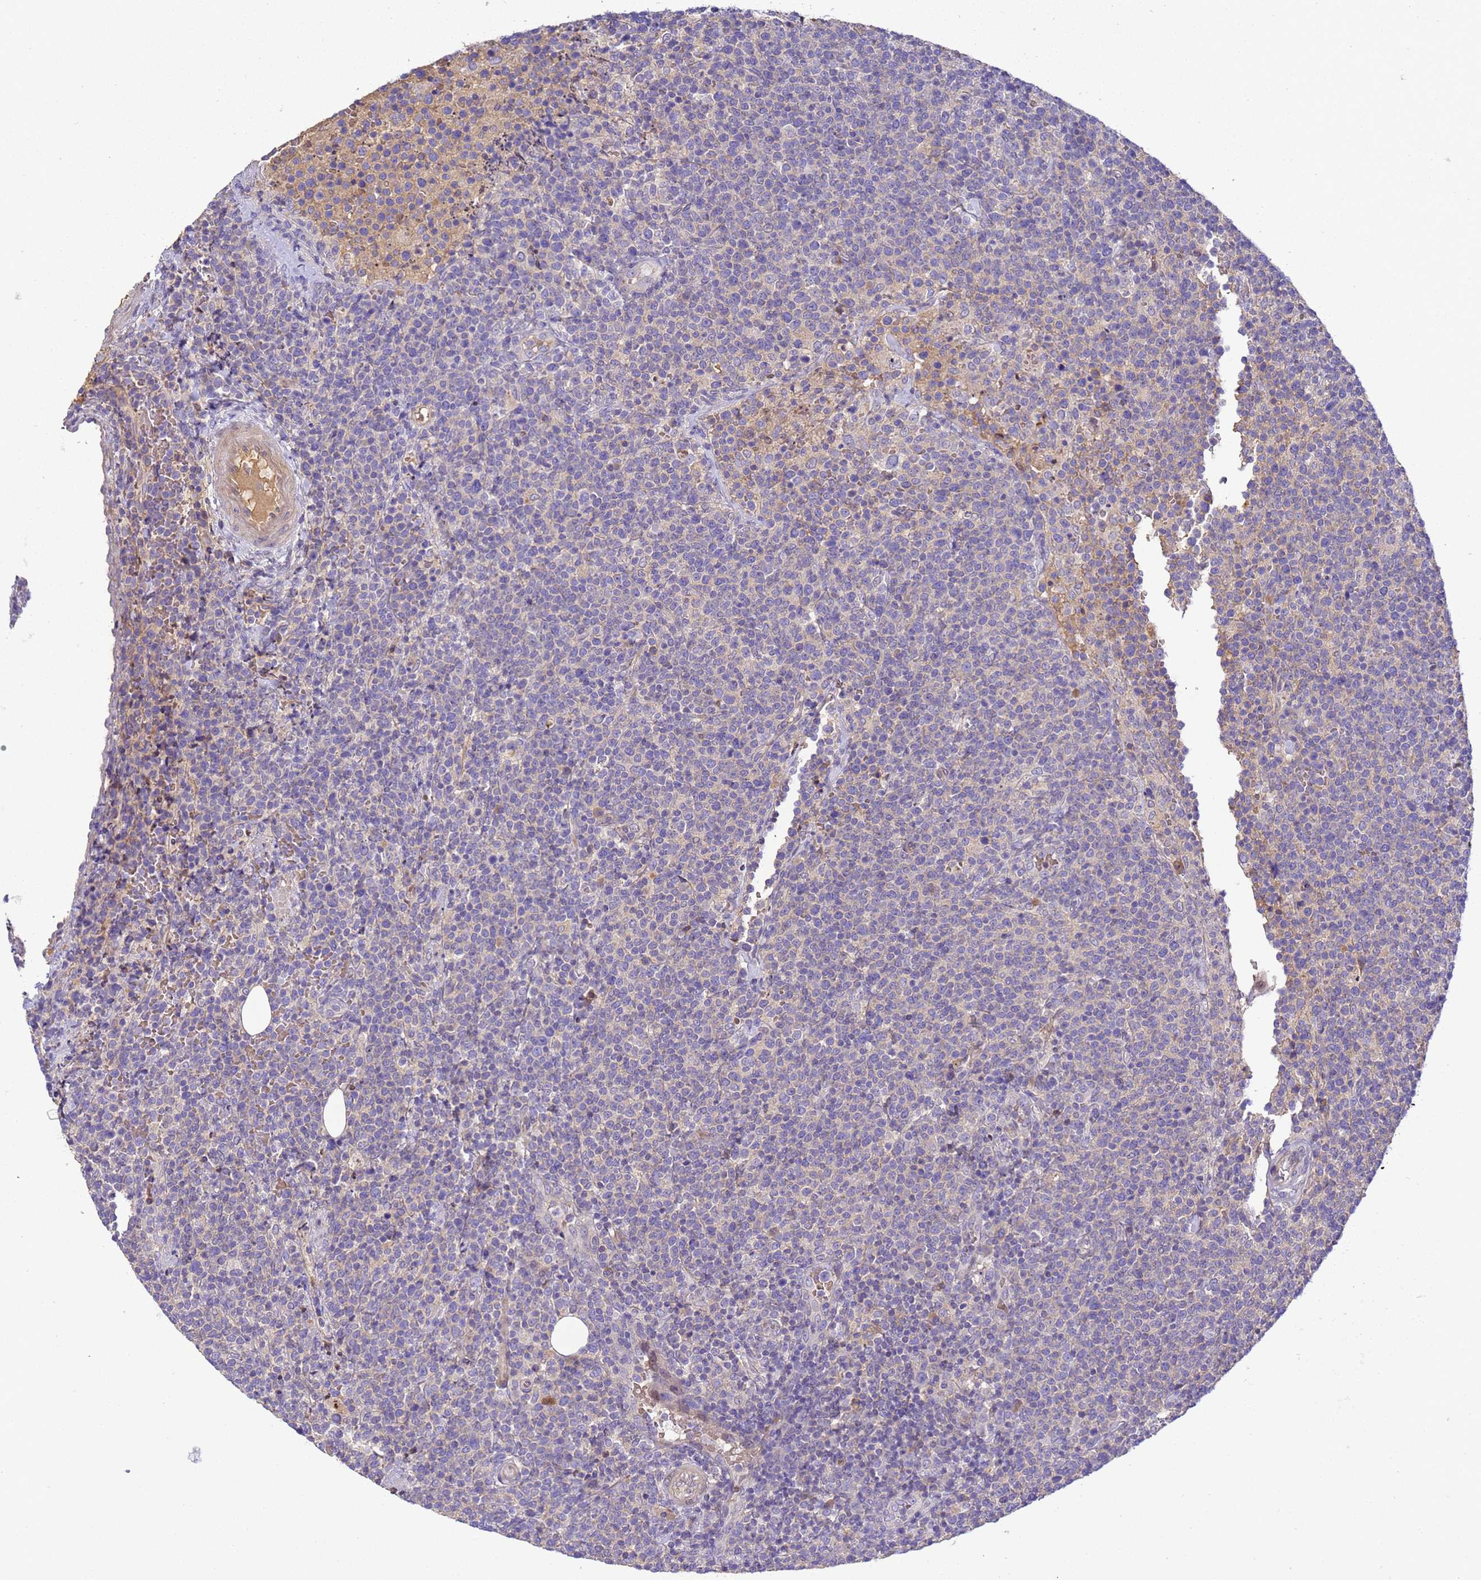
{"staining": {"intensity": "negative", "quantity": "none", "location": "none"}, "tissue": "lymphoma", "cell_type": "Tumor cells", "image_type": "cancer", "snomed": [{"axis": "morphology", "description": "Malignant lymphoma, non-Hodgkin's type, High grade"}, {"axis": "topography", "description": "Lymph node"}], "caption": "Immunohistochemistry histopathology image of malignant lymphoma, non-Hodgkin's type (high-grade) stained for a protein (brown), which exhibits no expression in tumor cells.", "gene": "TBCD", "patient": {"sex": "male", "age": 61}}